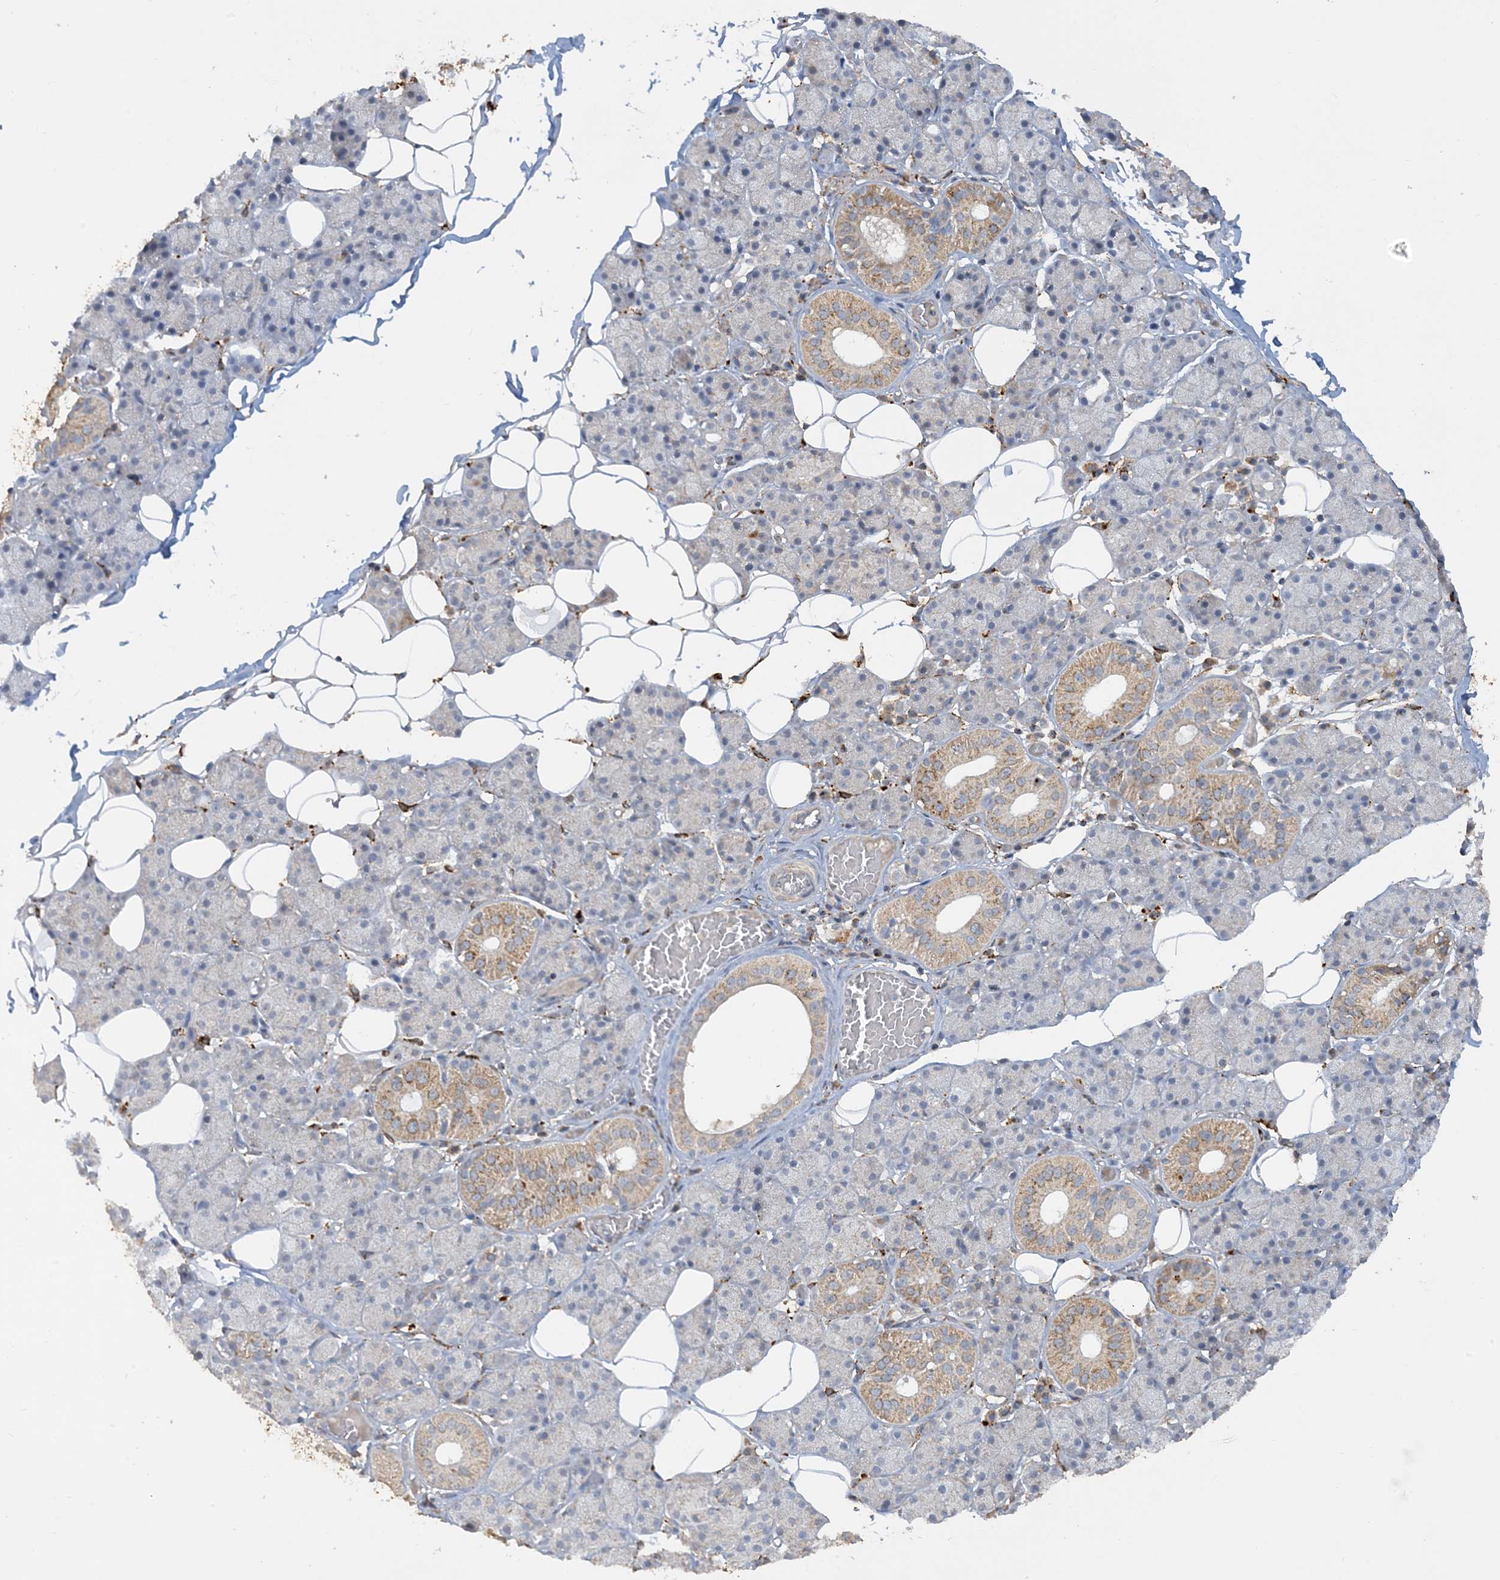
{"staining": {"intensity": "strong", "quantity": "<25%", "location": "cytoplasmic/membranous"}, "tissue": "salivary gland", "cell_type": "Glandular cells", "image_type": "normal", "snomed": [{"axis": "morphology", "description": "Normal tissue, NOS"}, {"axis": "topography", "description": "Salivary gland"}], "caption": "The histopathology image displays immunohistochemical staining of unremarkable salivary gland. There is strong cytoplasmic/membranous staining is identified in about <25% of glandular cells.", "gene": "SFMBT2", "patient": {"sex": "female", "age": 33}}